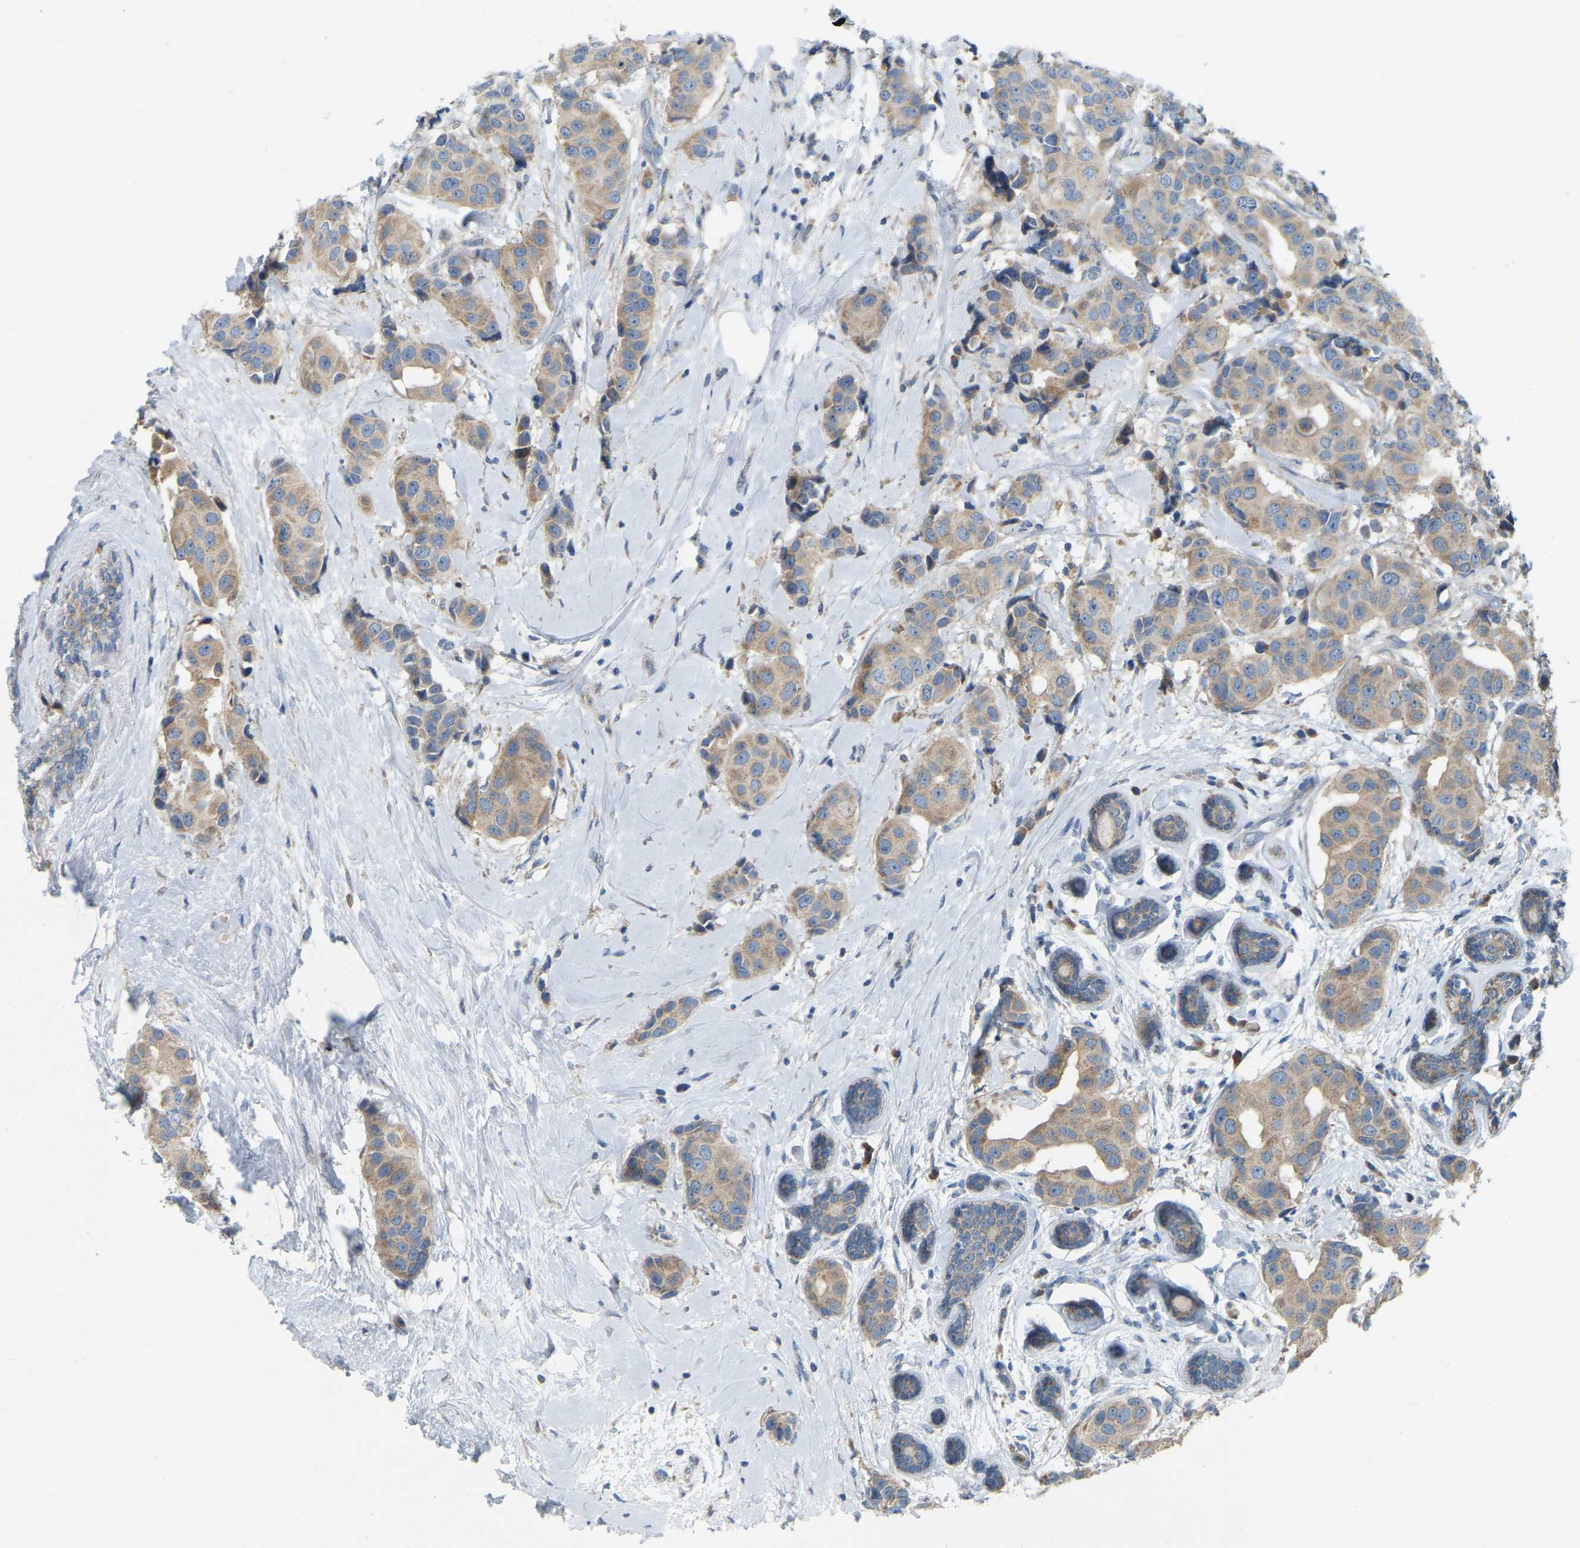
{"staining": {"intensity": "moderate", "quantity": ">75%", "location": "cytoplasmic/membranous"}, "tissue": "breast cancer", "cell_type": "Tumor cells", "image_type": "cancer", "snomed": [{"axis": "morphology", "description": "Normal tissue, NOS"}, {"axis": "morphology", "description": "Duct carcinoma"}, {"axis": "topography", "description": "Breast"}], "caption": "An immunohistochemistry (IHC) histopathology image of tumor tissue is shown. Protein staining in brown shows moderate cytoplasmic/membranous positivity in invasive ductal carcinoma (breast) within tumor cells.", "gene": "PARL", "patient": {"sex": "female", "age": 39}}